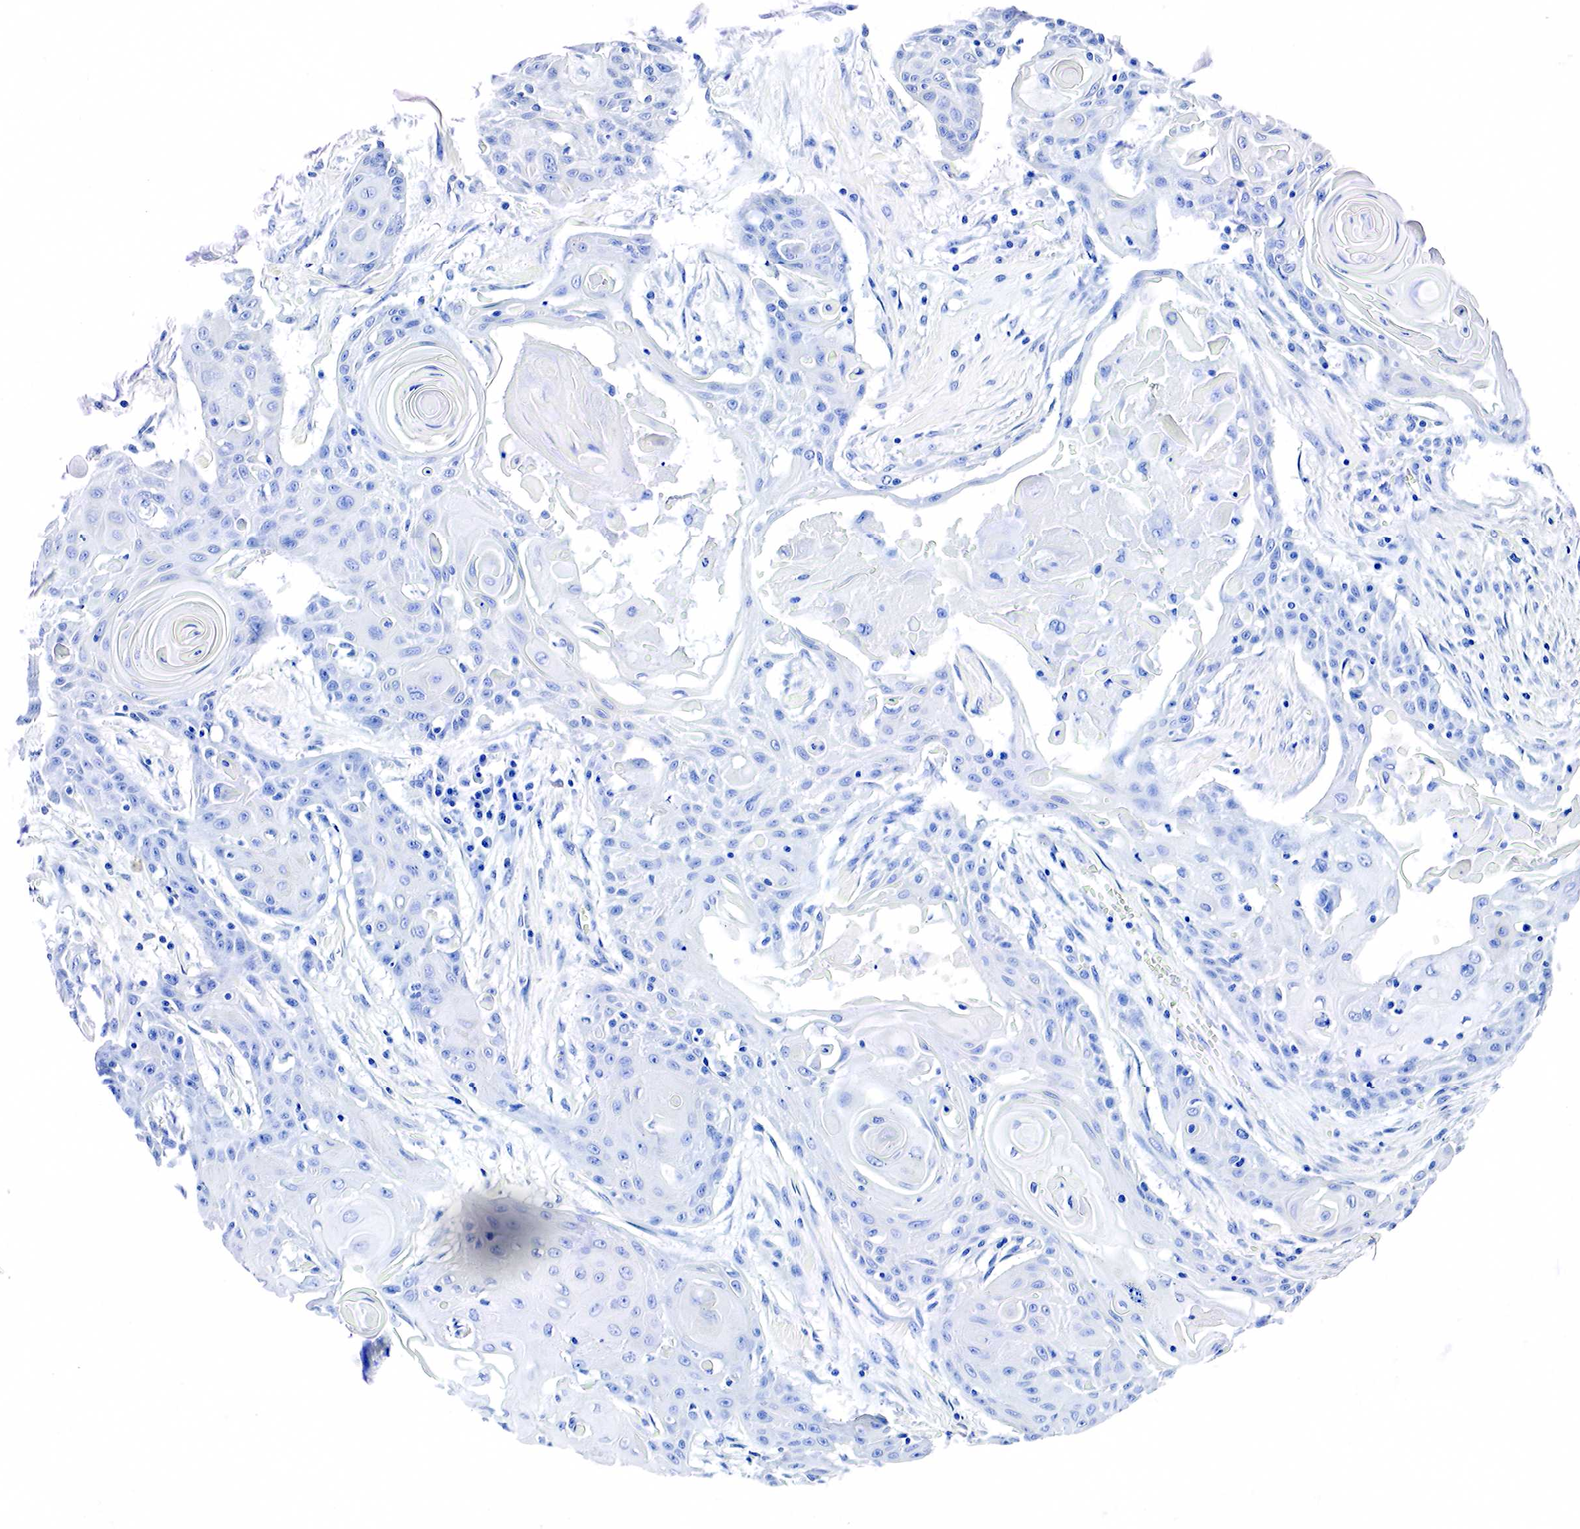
{"staining": {"intensity": "negative", "quantity": "none", "location": "none"}, "tissue": "head and neck cancer", "cell_type": "Tumor cells", "image_type": "cancer", "snomed": [{"axis": "morphology", "description": "Squamous cell carcinoma, NOS"}, {"axis": "morphology", "description": "Squamous cell carcinoma, metastatic, NOS"}, {"axis": "topography", "description": "Lymph node"}, {"axis": "topography", "description": "Salivary gland"}, {"axis": "topography", "description": "Head-Neck"}], "caption": "Immunohistochemistry (IHC) micrograph of neoplastic tissue: head and neck metastatic squamous cell carcinoma stained with DAB (3,3'-diaminobenzidine) reveals no significant protein positivity in tumor cells.", "gene": "ACP3", "patient": {"sex": "female", "age": 74}}